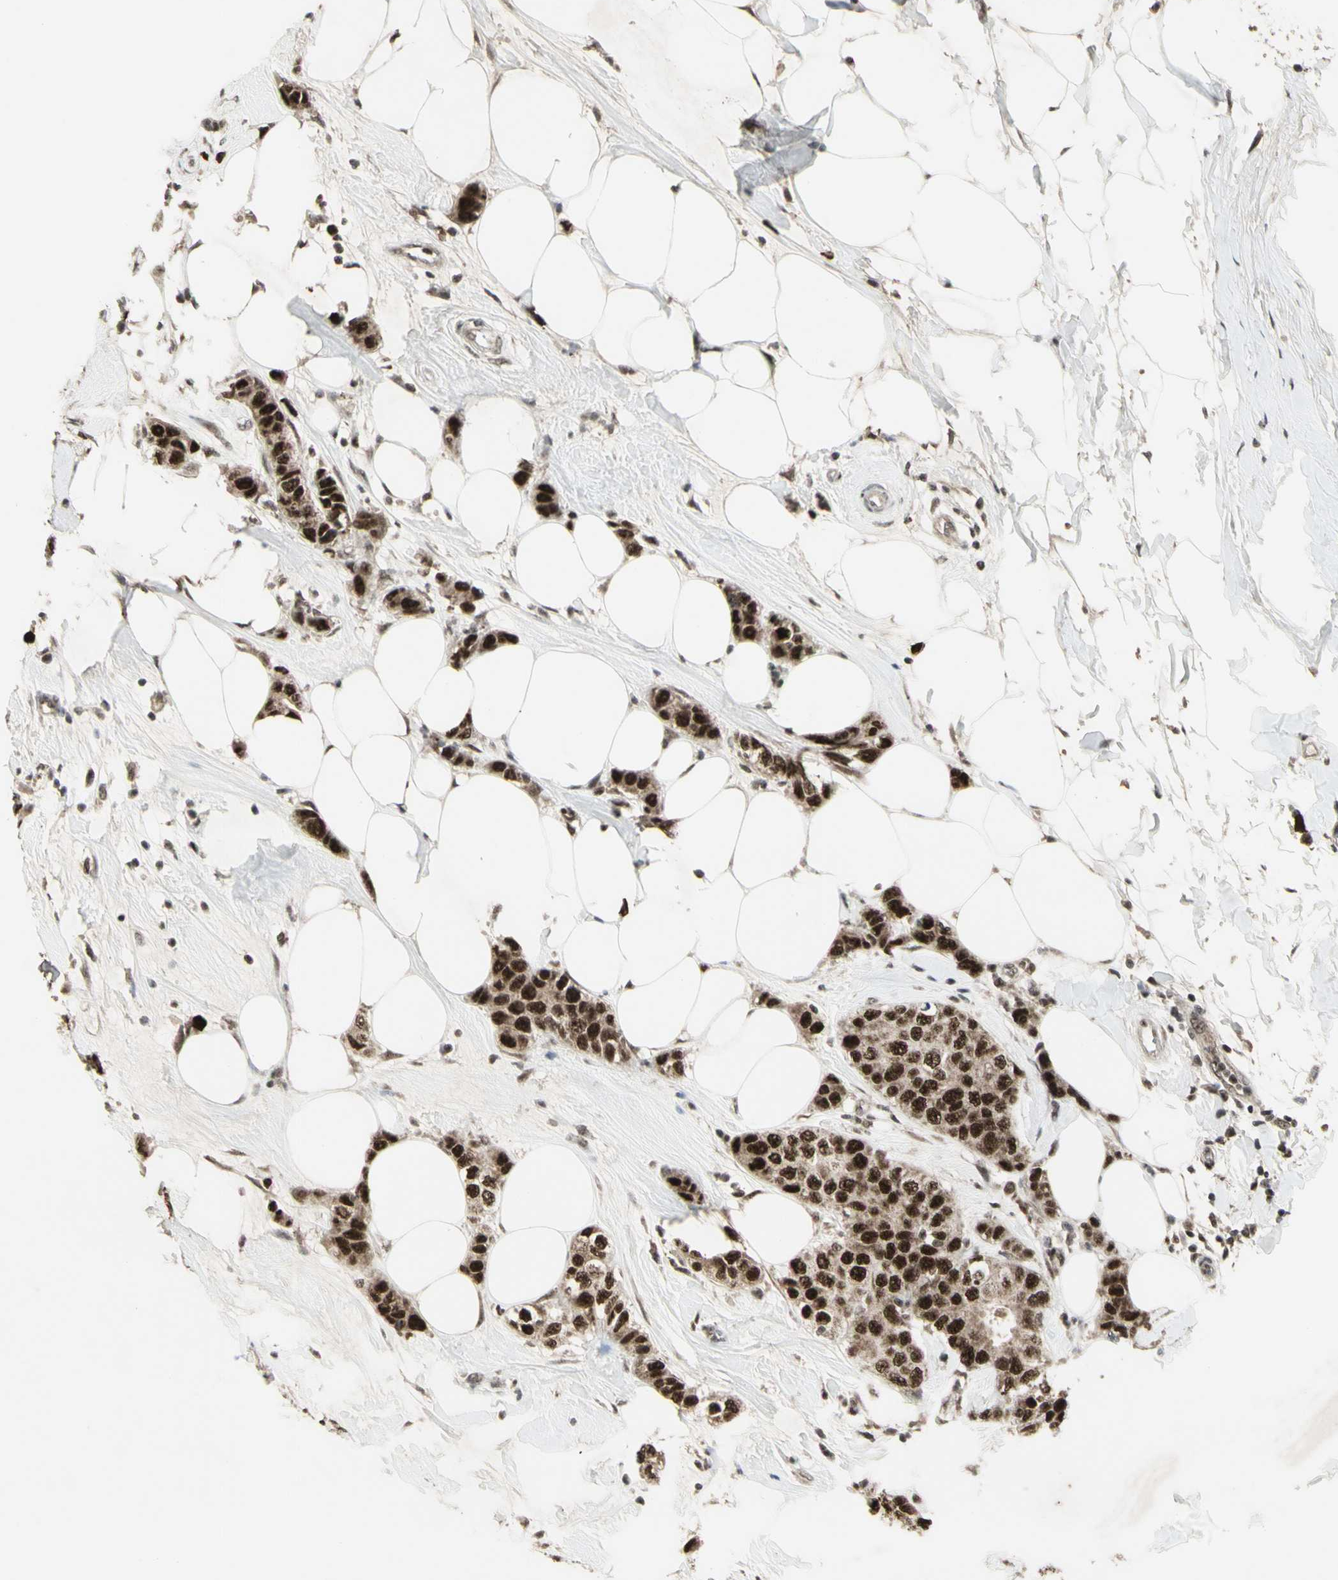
{"staining": {"intensity": "strong", "quantity": ">75%", "location": "nuclear"}, "tissue": "breast cancer", "cell_type": "Tumor cells", "image_type": "cancer", "snomed": [{"axis": "morphology", "description": "Normal tissue, NOS"}, {"axis": "morphology", "description": "Duct carcinoma"}, {"axis": "topography", "description": "Breast"}], "caption": "The photomicrograph exhibits a brown stain indicating the presence of a protein in the nuclear of tumor cells in breast cancer. The staining is performed using DAB brown chromogen to label protein expression. The nuclei are counter-stained blue using hematoxylin.", "gene": "CCNT1", "patient": {"sex": "female", "age": 50}}